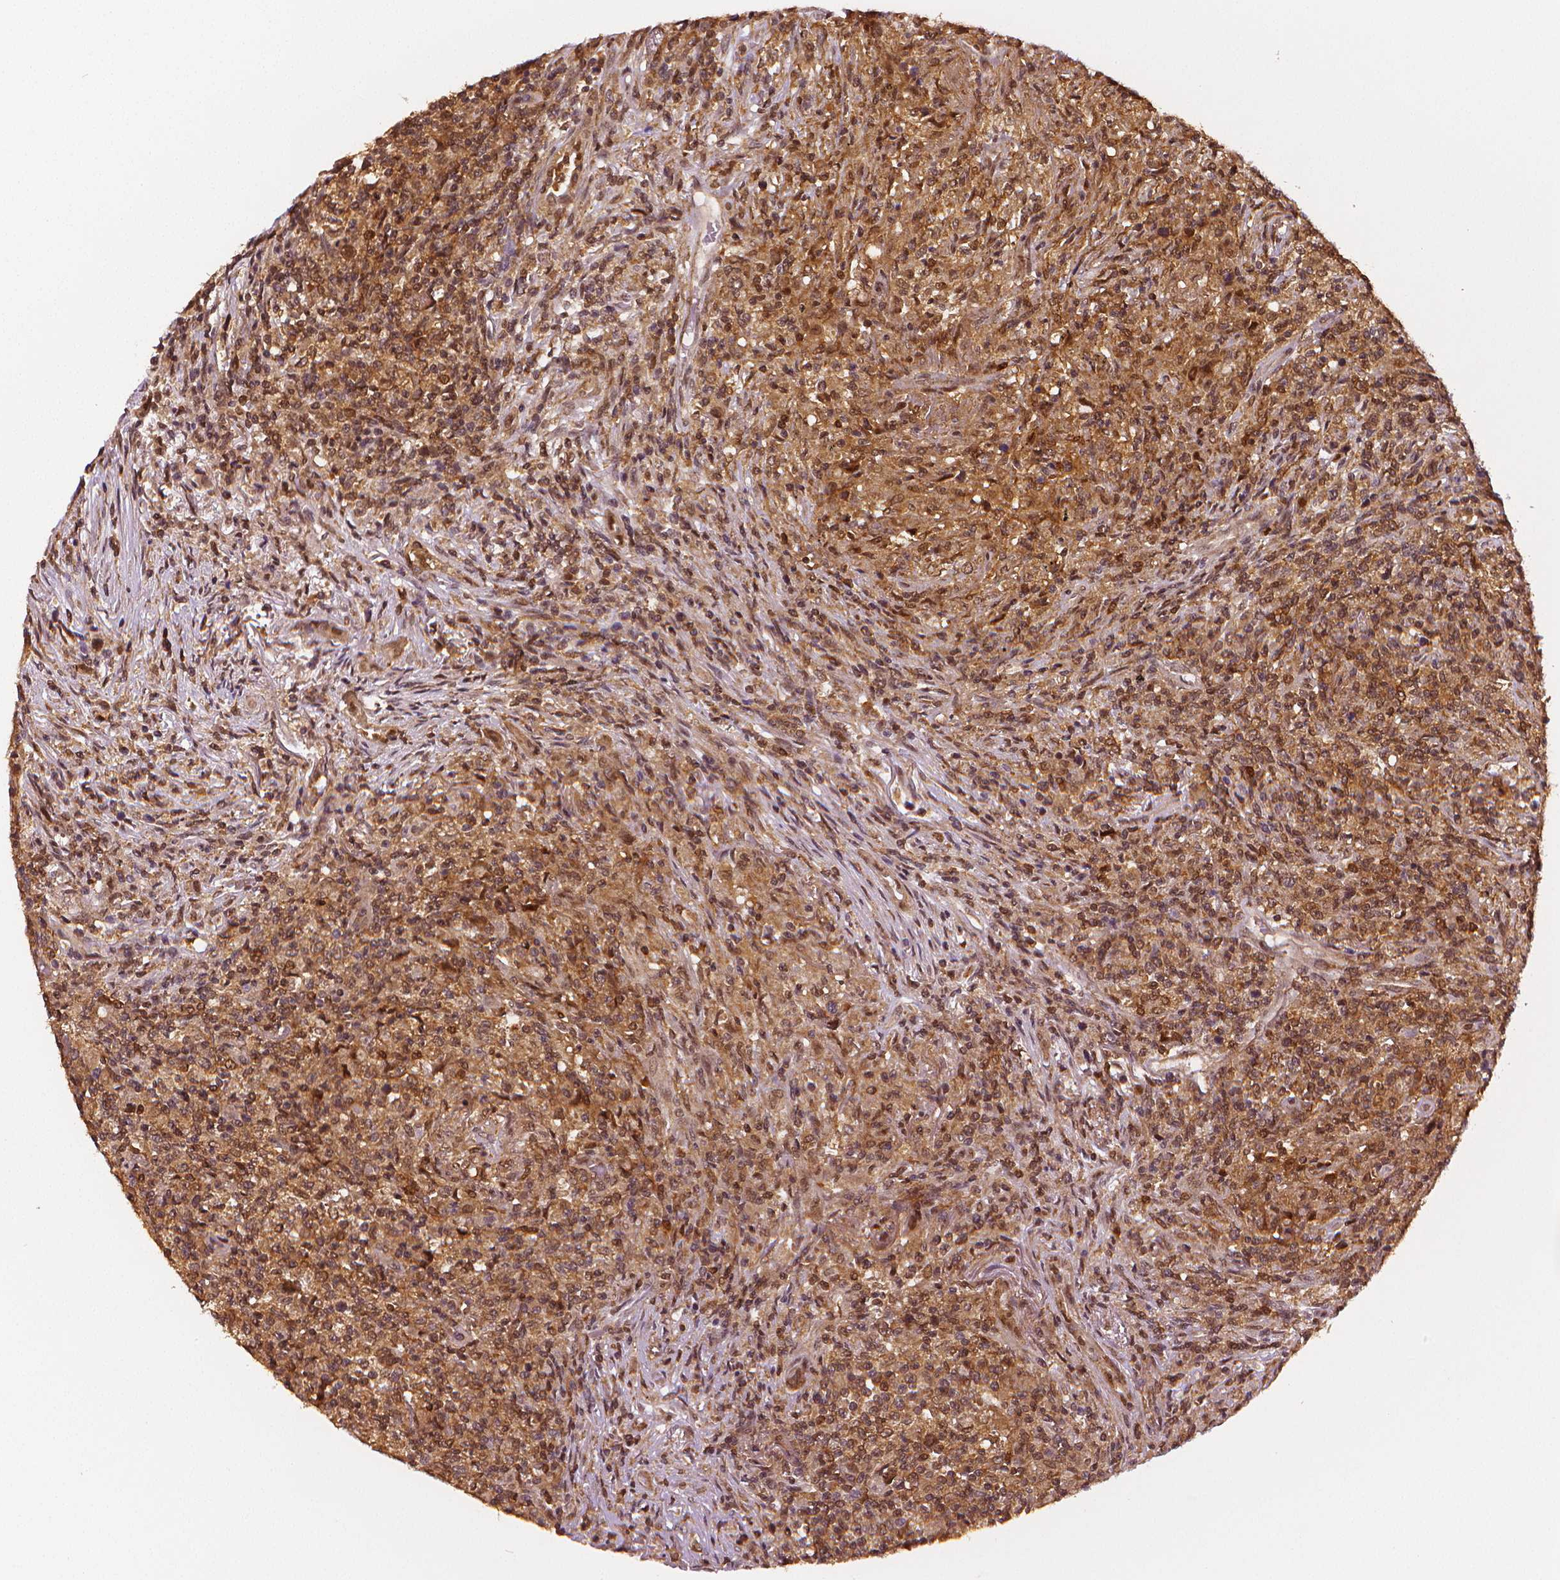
{"staining": {"intensity": "moderate", "quantity": "25%-75%", "location": "cytoplasmic/membranous"}, "tissue": "lymphoma", "cell_type": "Tumor cells", "image_type": "cancer", "snomed": [{"axis": "morphology", "description": "Malignant lymphoma, non-Hodgkin's type, High grade"}, {"axis": "topography", "description": "Lung"}], "caption": "The micrograph demonstrates staining of malignant lymphoma, non-Hodgkin's type (high-grade), revealing moderate cytoplasmic/membranous protein positivity (brown color) within tumor cells.", "gene": "STAT3", "patient": {"sex": "male", "age": 79}}